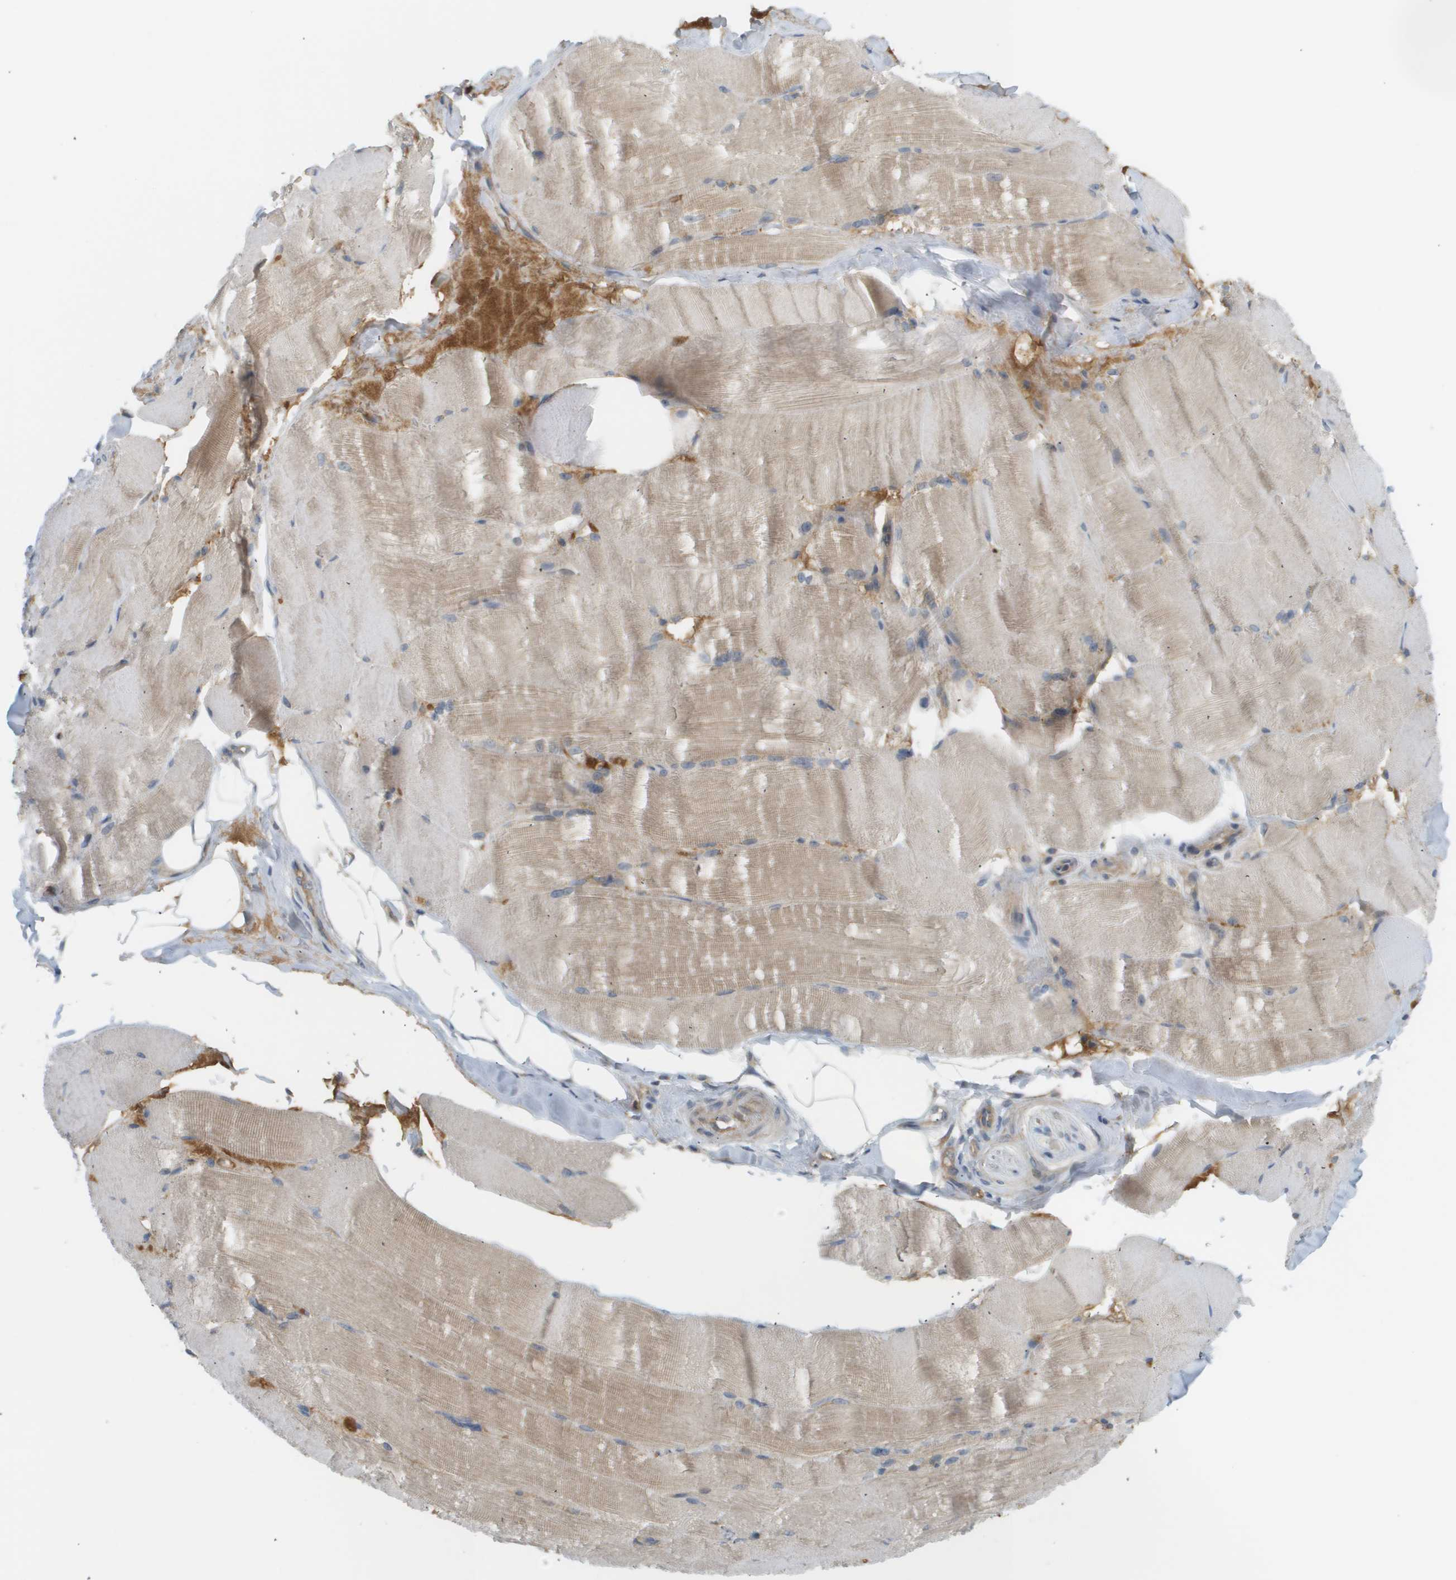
{"staining": {"intensity": "moderate", "quantity": ">75%", "location": "cytoplasmic/membranous"}, "tissue": "skeletal muscle", "cell_type": "Myocytes", "image_type": "normal", "snomed": [{"axis": "morphology", "description": "Normal tissue, NOS"}, {"axis": "topography", "description": "Skin"}, {"axis": "topography", "description": "Skeletal muscle"}], "caption": "A photomicrograph showing moderate cytoplasmic/membranous expression in about >75% of myocytes in normal skeletal muscle, as visualized by brown immunohistochemical staining.", "gene": "PROC", "patient": {"sex": "male", "age": 83}}